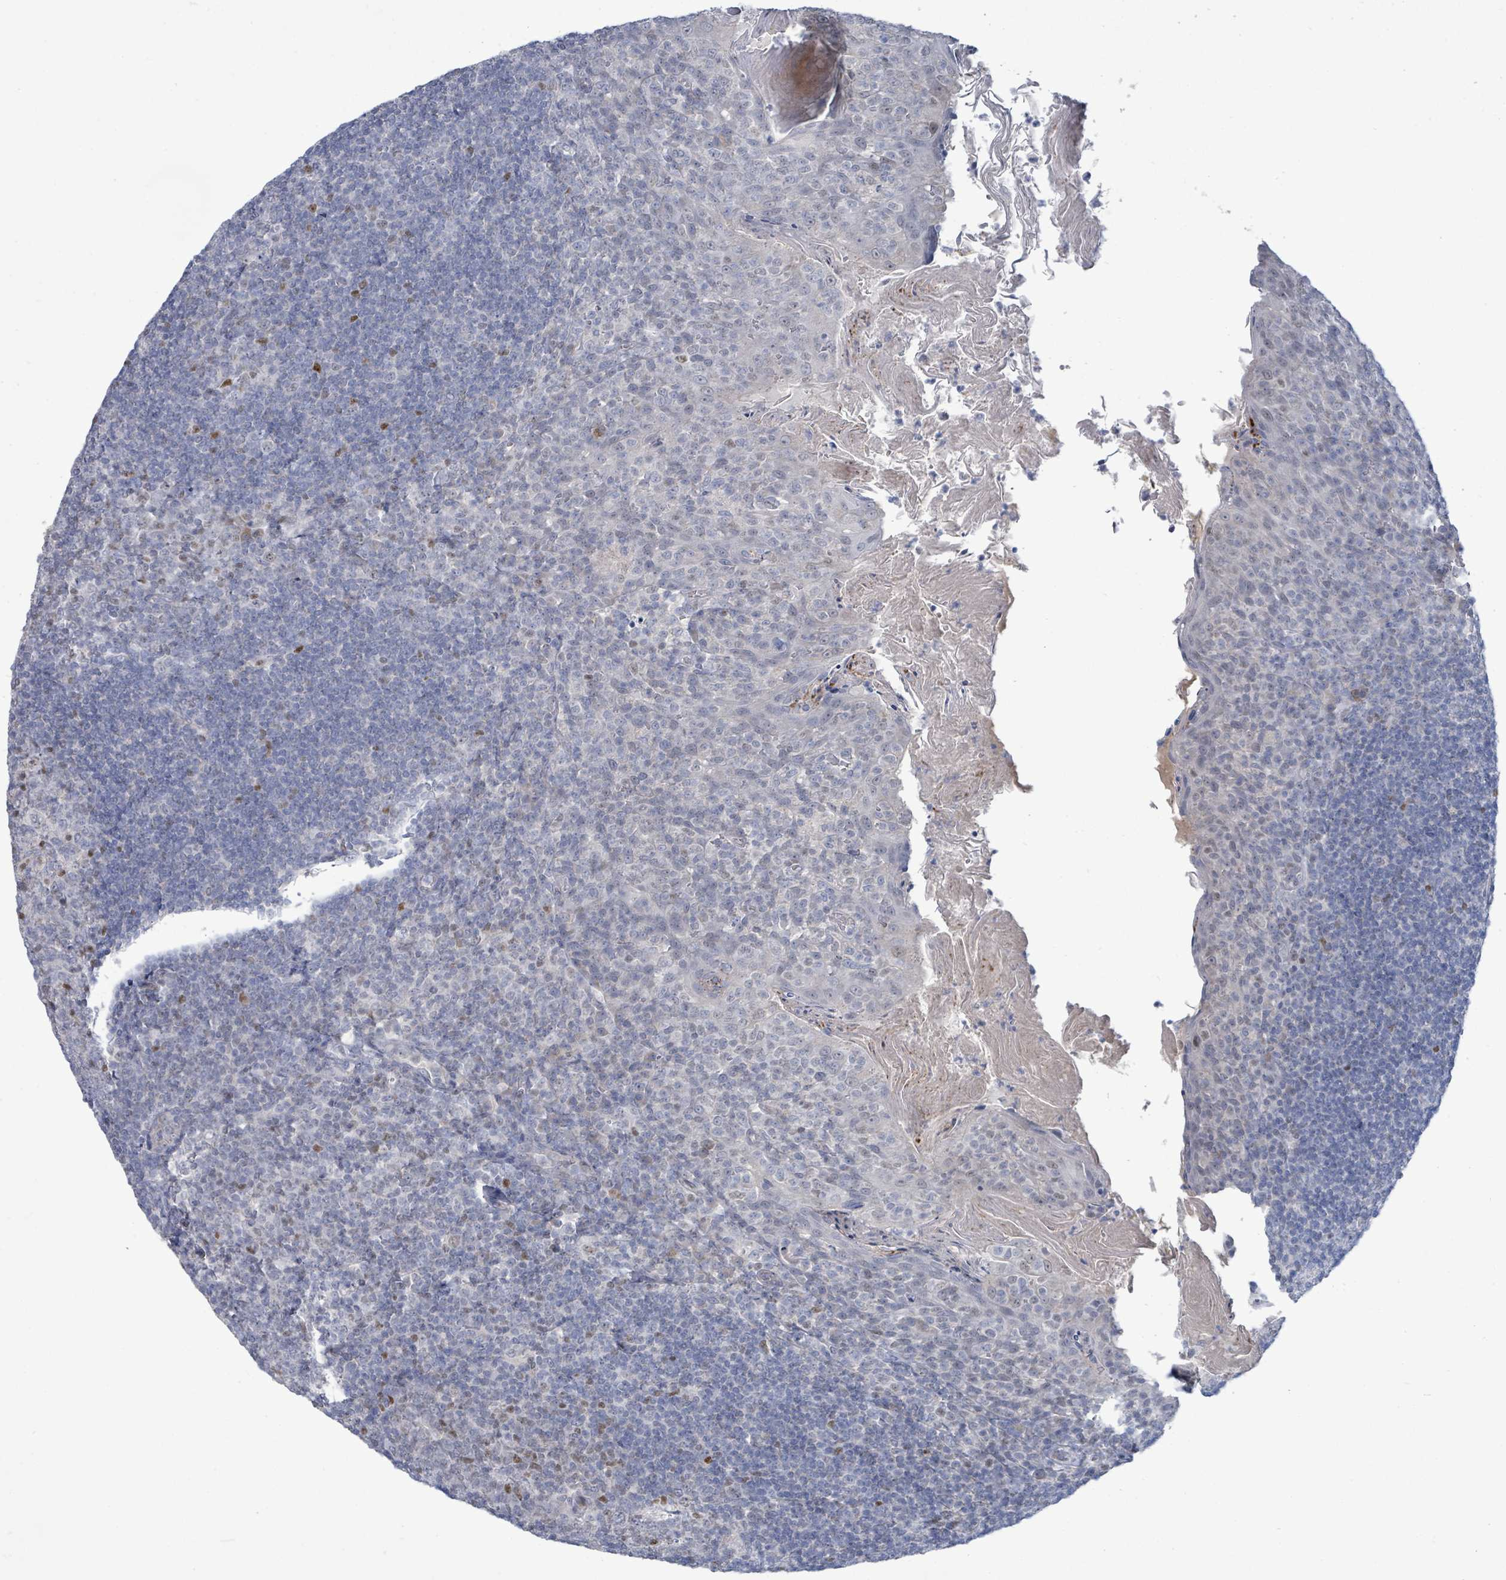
{"staining": {"intensity": "moderate", "quantity": "<25%", "location": "nuclear"}, "tissue": "tonsil", "cell_type": "Non-germinal center cells", "image_type": "normal", "snomed": [{"axis": "morphology", "description": "Normal tissue, NOS"}, {"axis": "topography", "description": "Tonsil"}], "caption": "Tonsil stained with IHC displays moderate nuclear positivity in approximately <25% of non-germinal center cells.", "gene": "ZFPM1", "patient": {"sex": "female", "age": 10}}